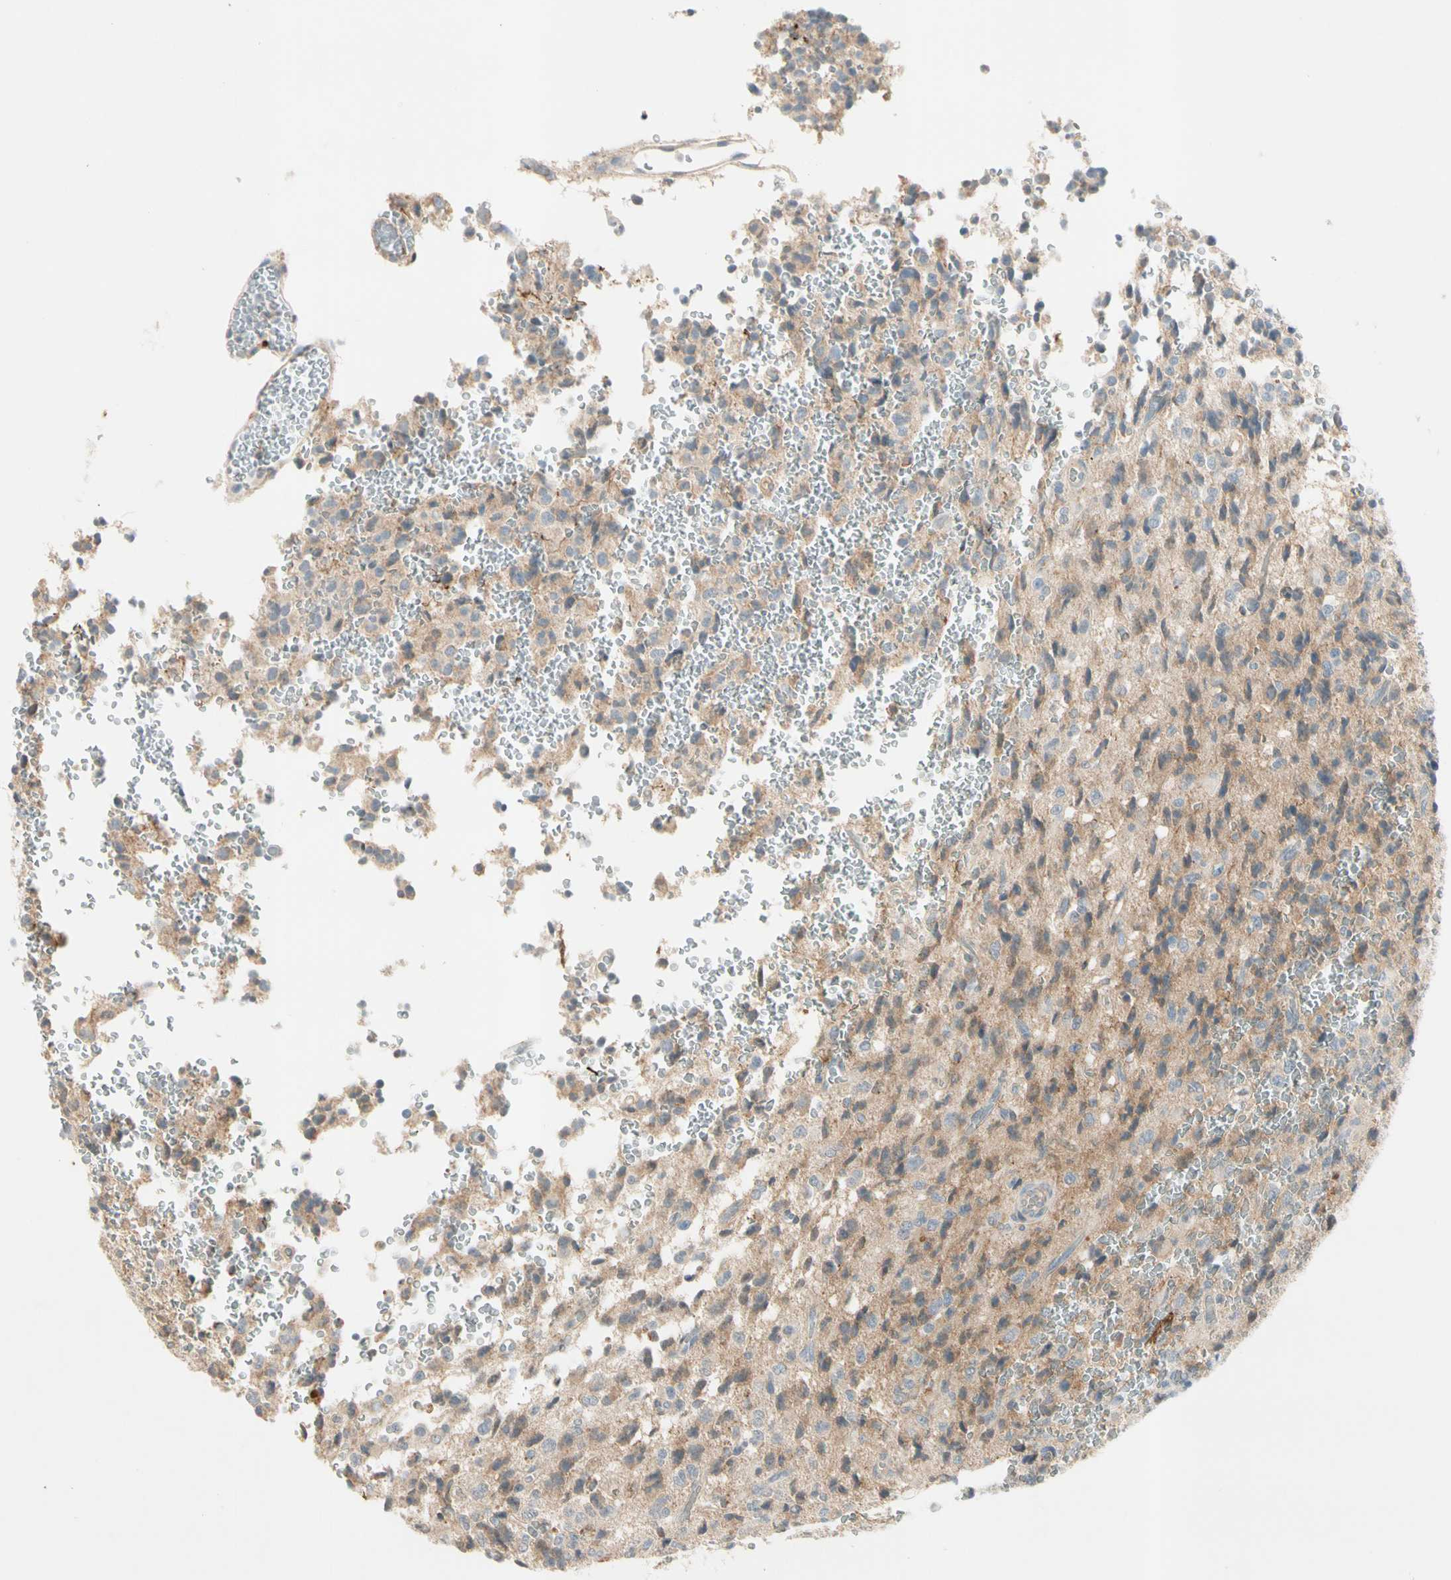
{"staining": {"intensity": "negative", "quantity": "none", "location": "none"}, "tissue": "glioma", "cell_type": "Tumor cells", "image_type": "cancer", "snomed": [{"axis": "morphology", "description": "Glioma, malignant, High grade"}, {"axis": "topography", "description": "pancreas cauda"}], "caption": "IHC histopathology image of high-grade glioma (malignant) stained for a protein (brown), which shows no positivity in tumor cells.", "gene": "SERPIND1", "patient": {"sex": "male", "age": 60}}